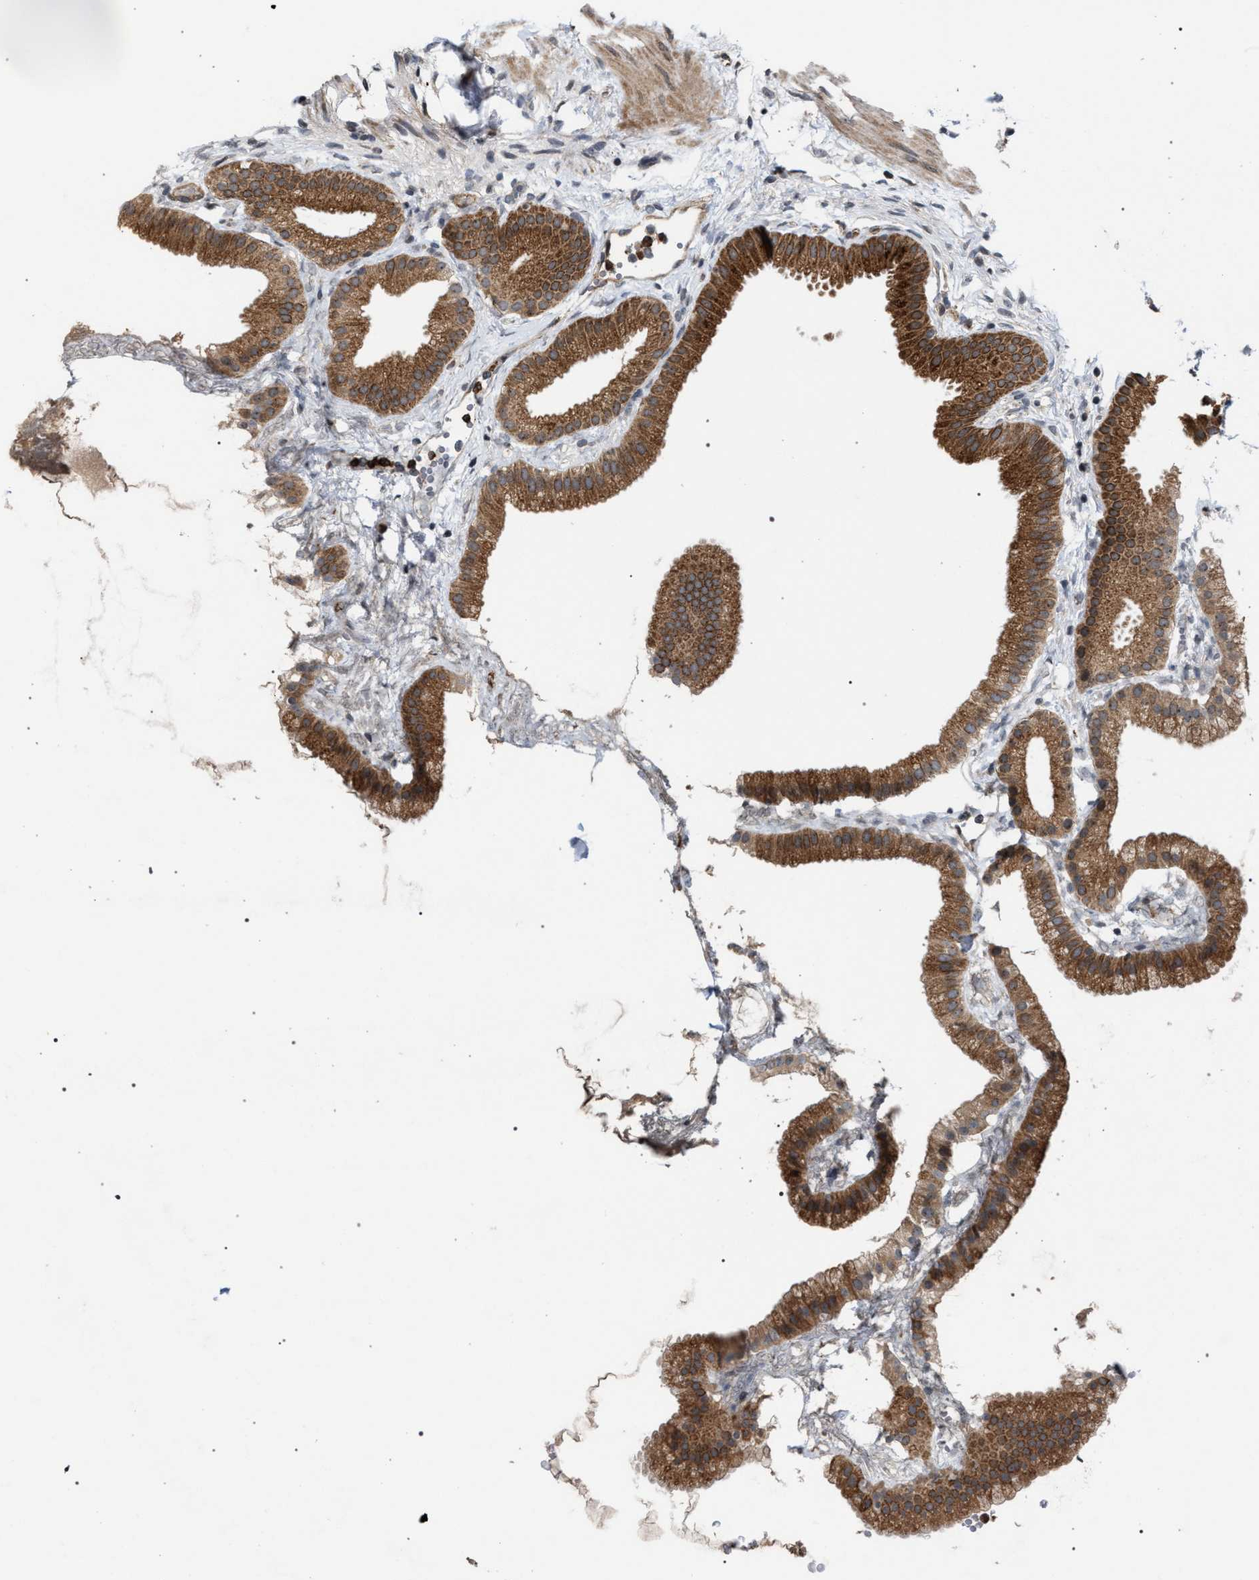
{"staining": {"intensity": "moderate", "quantity": ">75%", "location": "cytoplasmic/membranous"}, "tissue": "gallbladder", "cell_type": "Glandular cells", "image_type": "normal", "snomed": [{"axis": "morphology", "description": "Normal tissue, NOS"}, {"axis": "topography", "description": "Gallbladder"}], "caption": "Glandular cells display medium levels of moderate cytoplasmic/membranous staining in about >75% of cells in unremarkable human gallbladder.", "gene": "IRAK4", "patient": {"sex": "female", "age": 64}}